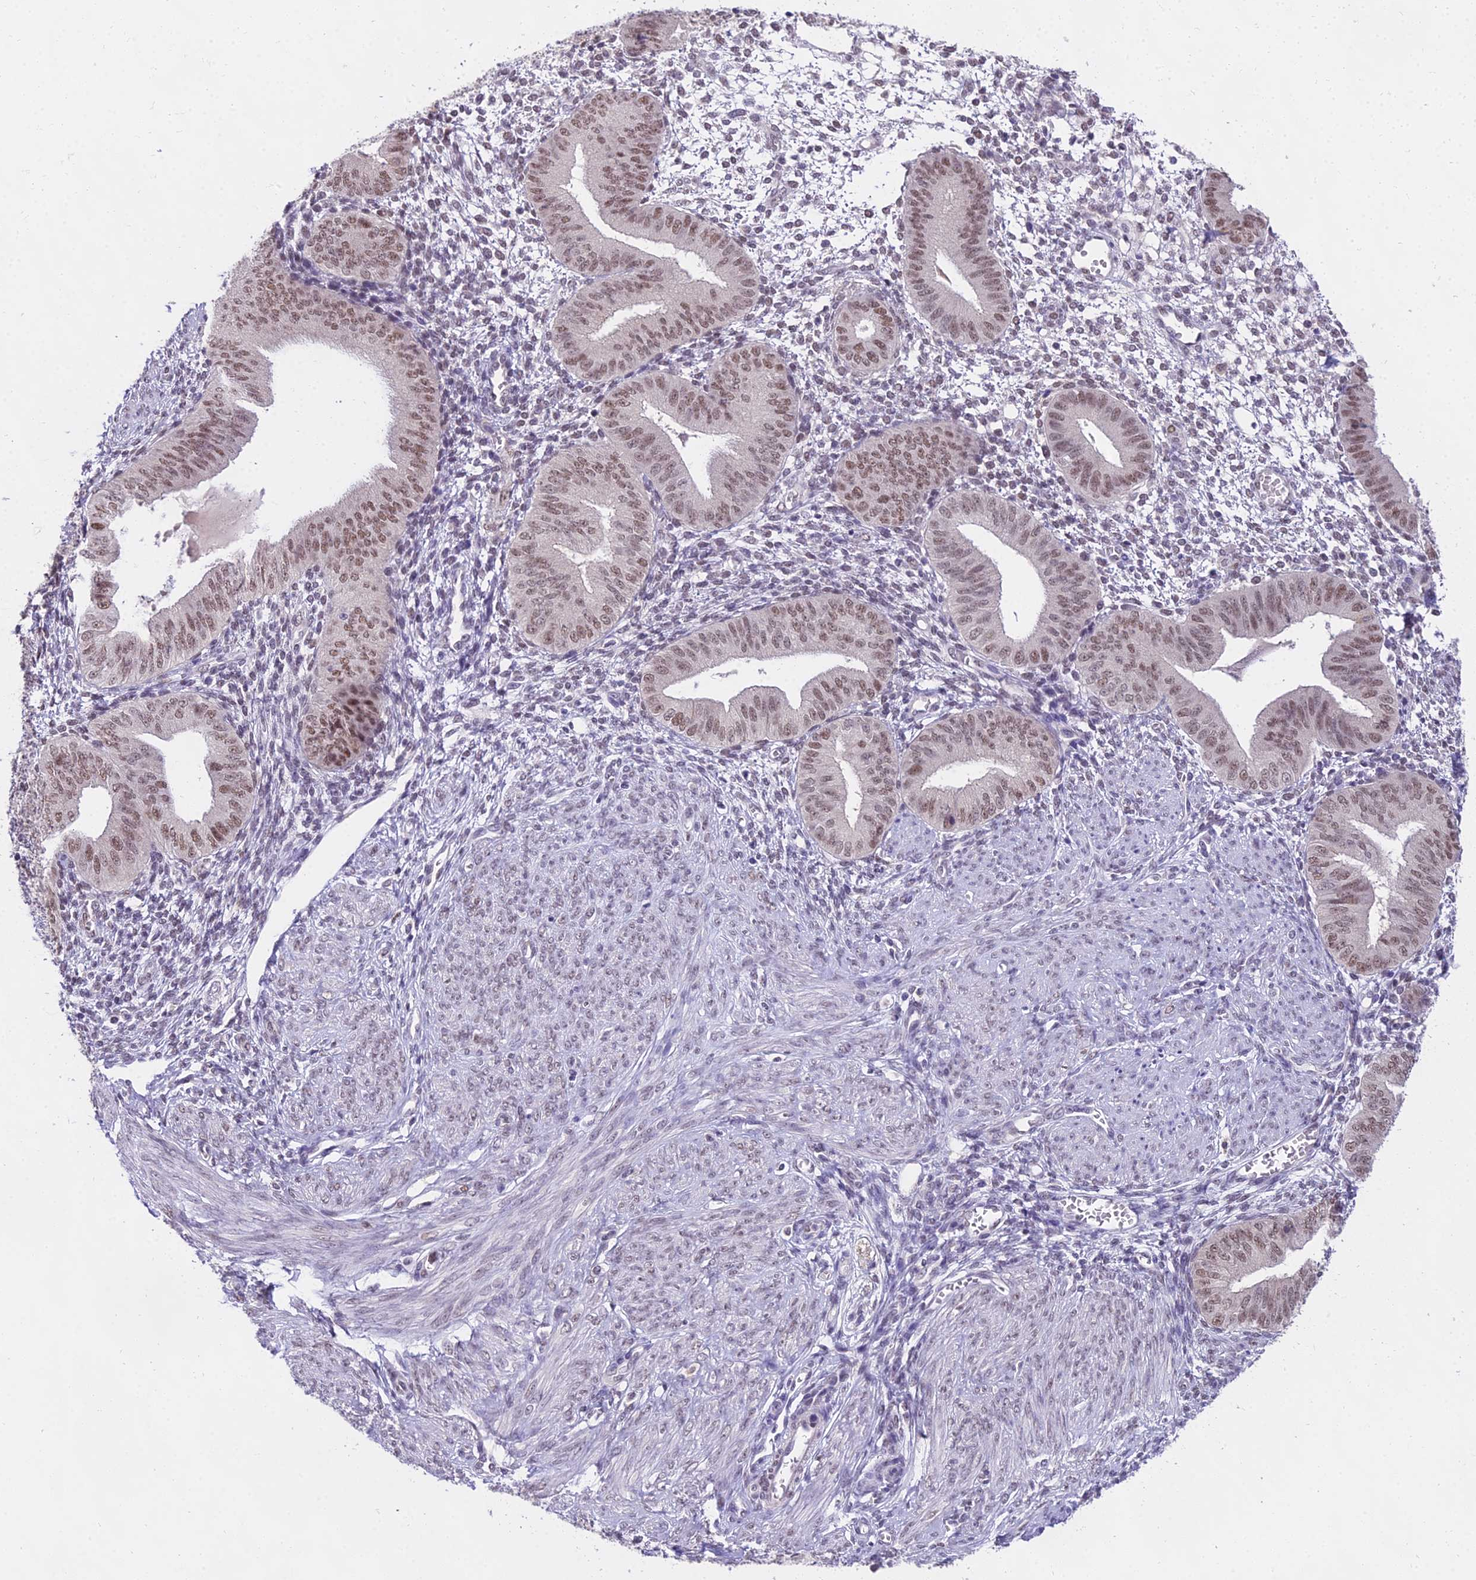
{"staining": {"intensity": "negative", "quantity": "none", "location": "none"}, "tissue": "endometrium", "cell_type": "Cells in endometrial stroma", "image_type": "normal", "snomed": [{"axis": "morphology", "description": "Normal tissue, NOS"}, {"axis": "topography", "description": "Endometrium"}], "caption": "This is an IHC image of benign endometrium. There is no staining in cells in endometrial stroma.", "gene": "MAT2A", "patient": {"sex": "female", "age": 49}}